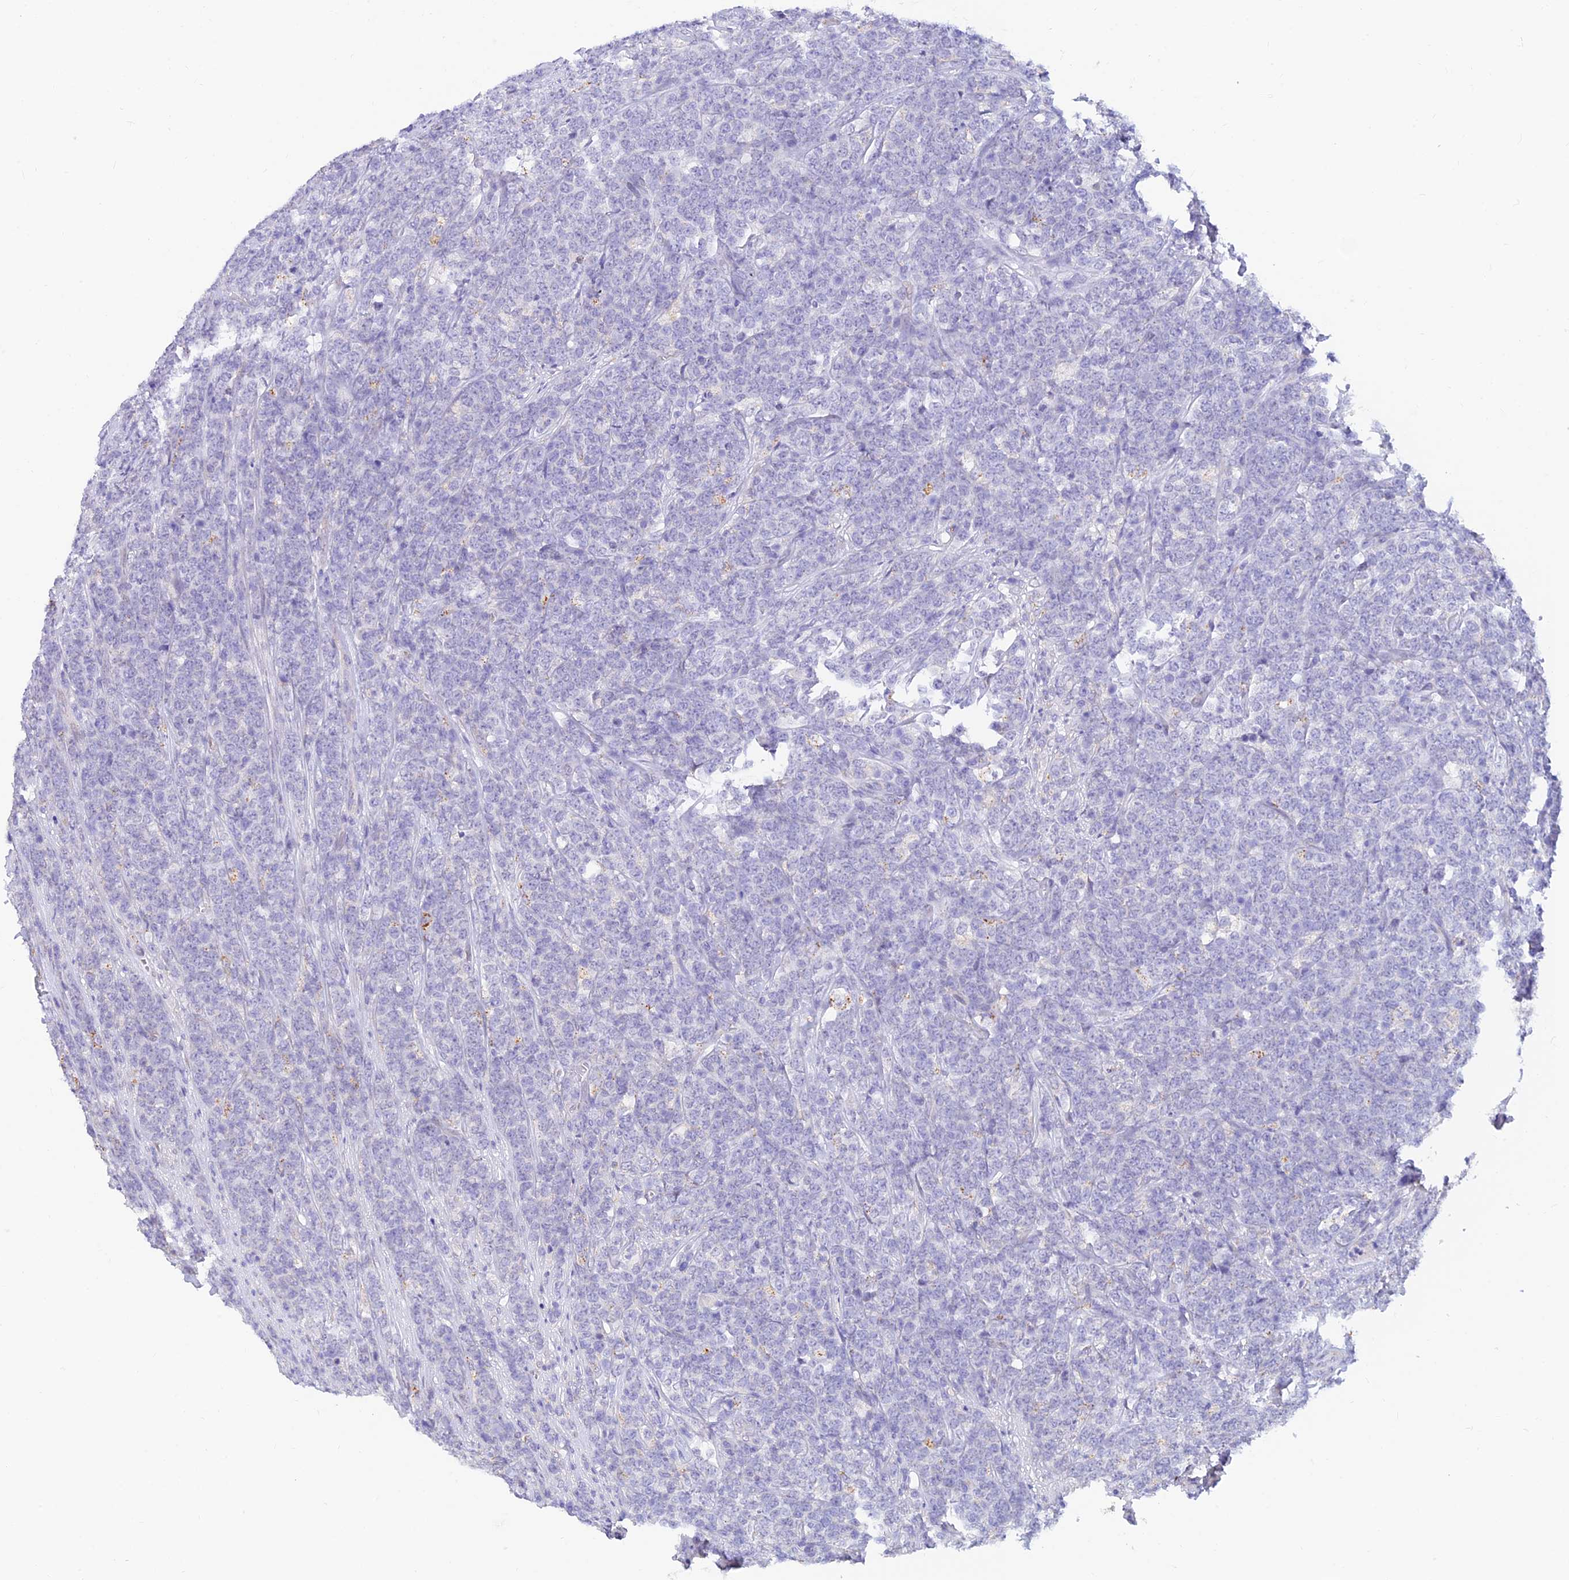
{"staining": {"intensity": "negative", "quantity": "none", "location": "none"}, "tissue": "lymphoma", "cell_type": "Tumor cells", "image_type": "cancer", "snomed": [{"axis": "morphology", "description": "Malignant lymphoma, non-Hodgkin's type, High grade"}, {"axis": "topography", "description": "Small intestine"}], "caption": "Immunohistochemistry histopathology image of high-grade malignant lymphoma, non-Hodgkin's type stained for a protein (brown), which shows no staining in tumor cells.", "gene": "INKA1", "patient": {"sex": "male", "age": 8}}